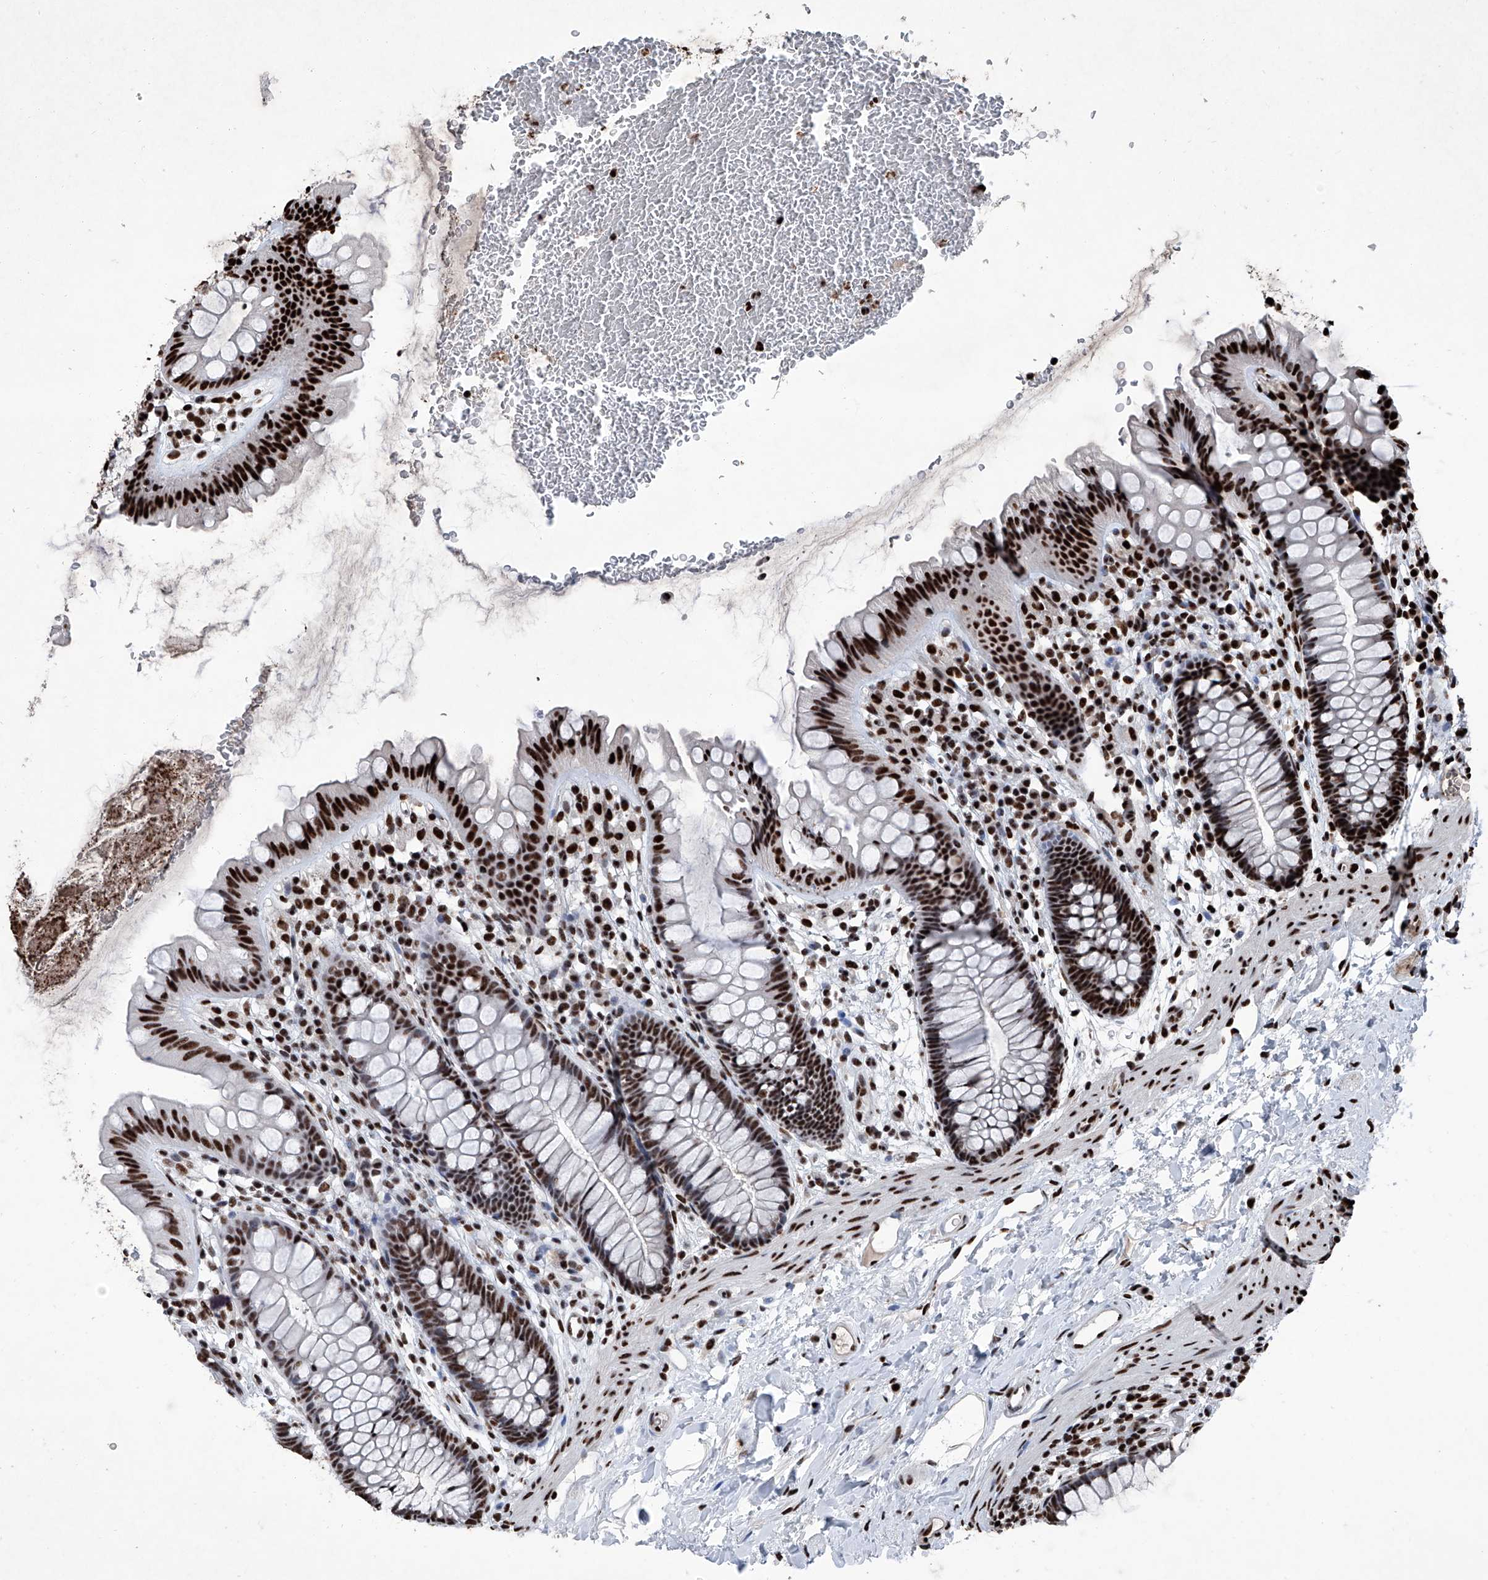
{"staining": {"intensity": "strong", "quantity": "25%-75%", "location": "nuclear"}, "tissue": "colon", "cell_type": "Endothelial cells", "image_type": "normal", "snomed": [{"axis": "morphology", "description": "Normal tissue, NOS"}, {"axis": "topography", "description": "Colon"}], "caption": "Strong nuclear protein positivity is appreciated in approximately 25%-75% of endothelial cells in colon. Using DAB (brown) and hematoxylin (blue) stains, captured at high magnification using brightfield microscopy.", "gene": "DDX39B", "patient": {"sex": "female", "age": 62}}